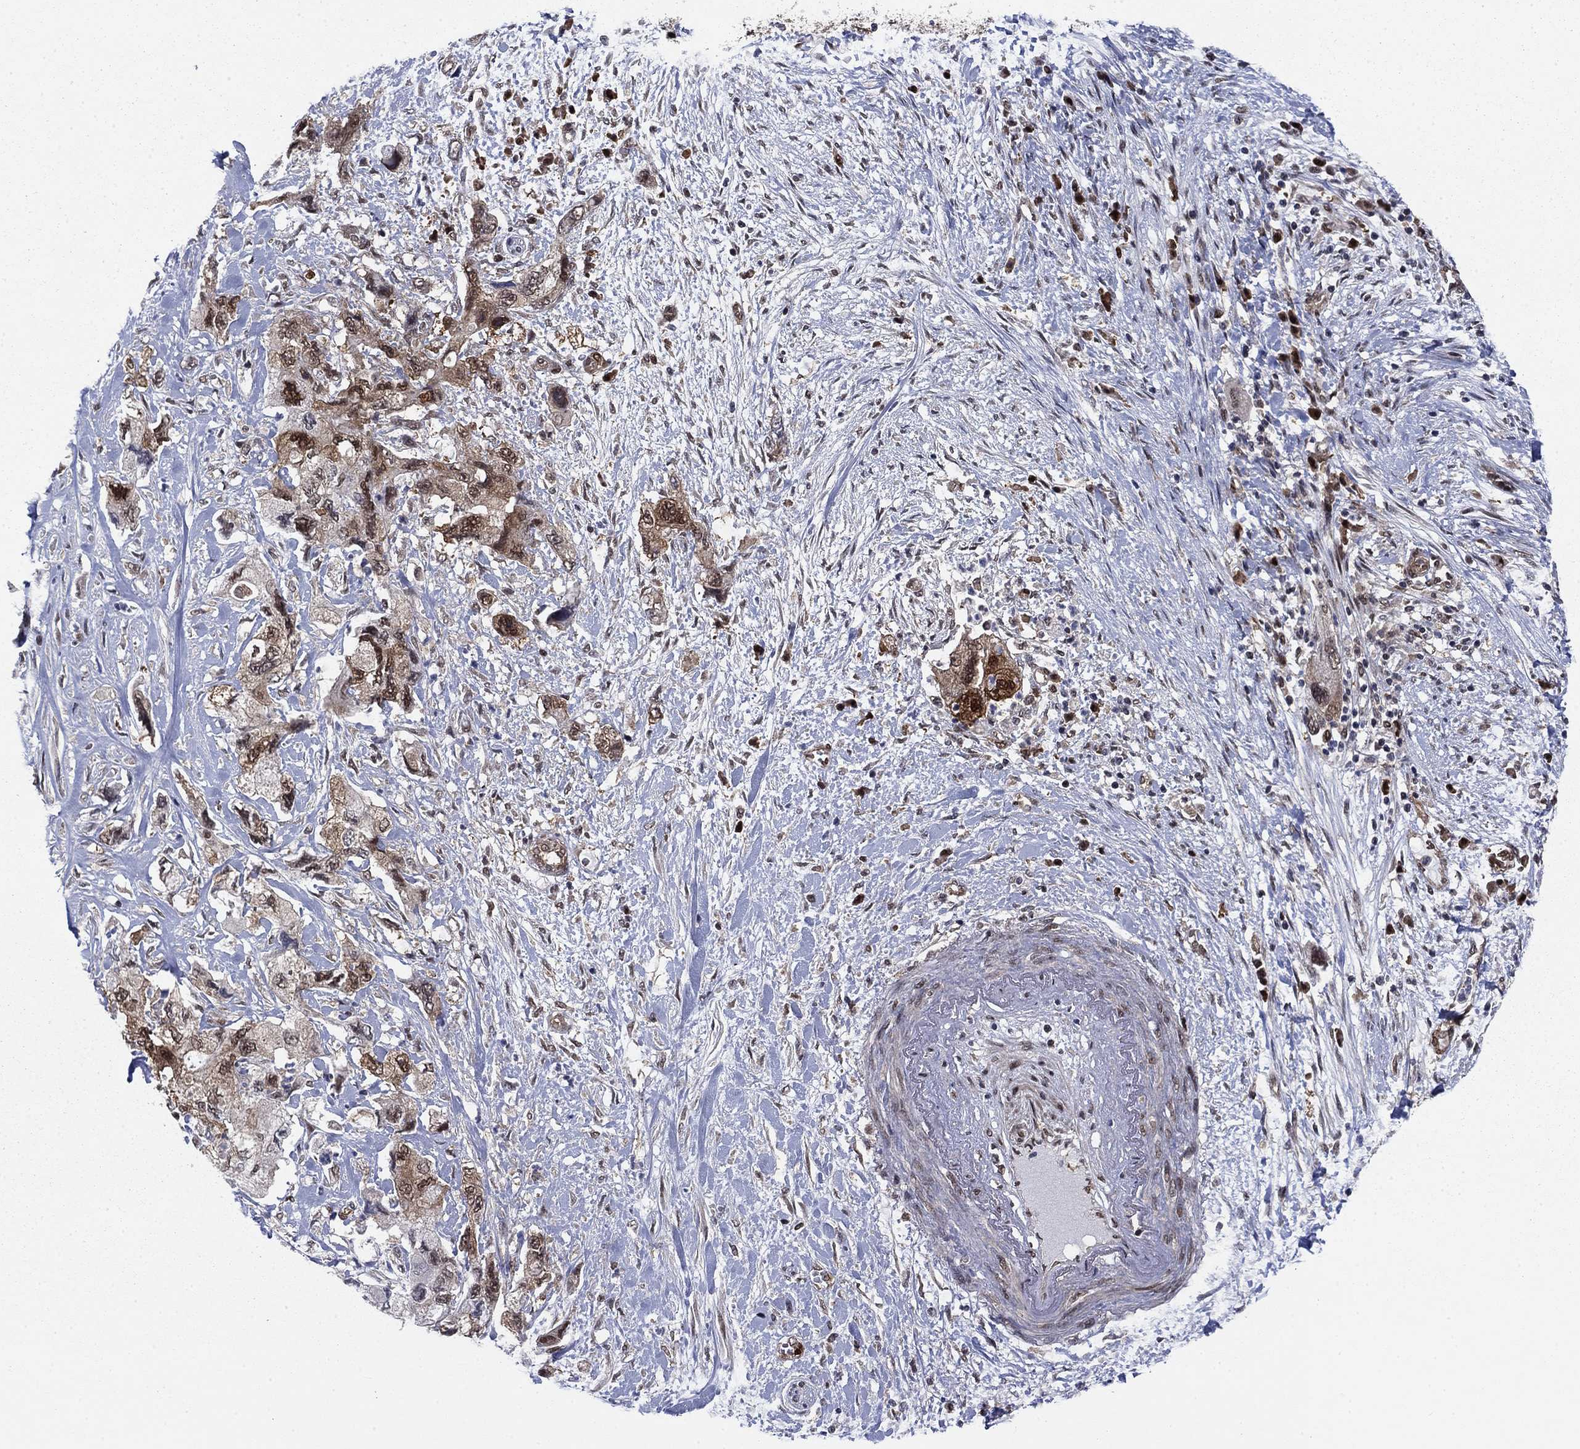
{"staining": {"intensity": "strong", "quantity": ">75%", "location": "cytoplasmic/membranous"}, "tissue": "pancreatic cancer", "cell_type": "Tumor cells", "image_type": "cancer", "snomed": [{"axis": "morphology", "description": "Adenocarcinoma, NOS"}, {"axis": "topography", "description": "Pancreas"}], "caption": "Human pancreatic cancer stained for a protein (brown) displays strong cytoplasmic/membranous positive positivity in about >75% of tumor cells.", "gene": "FKBP4", "patient": {"sex": "female", "age": 73}}